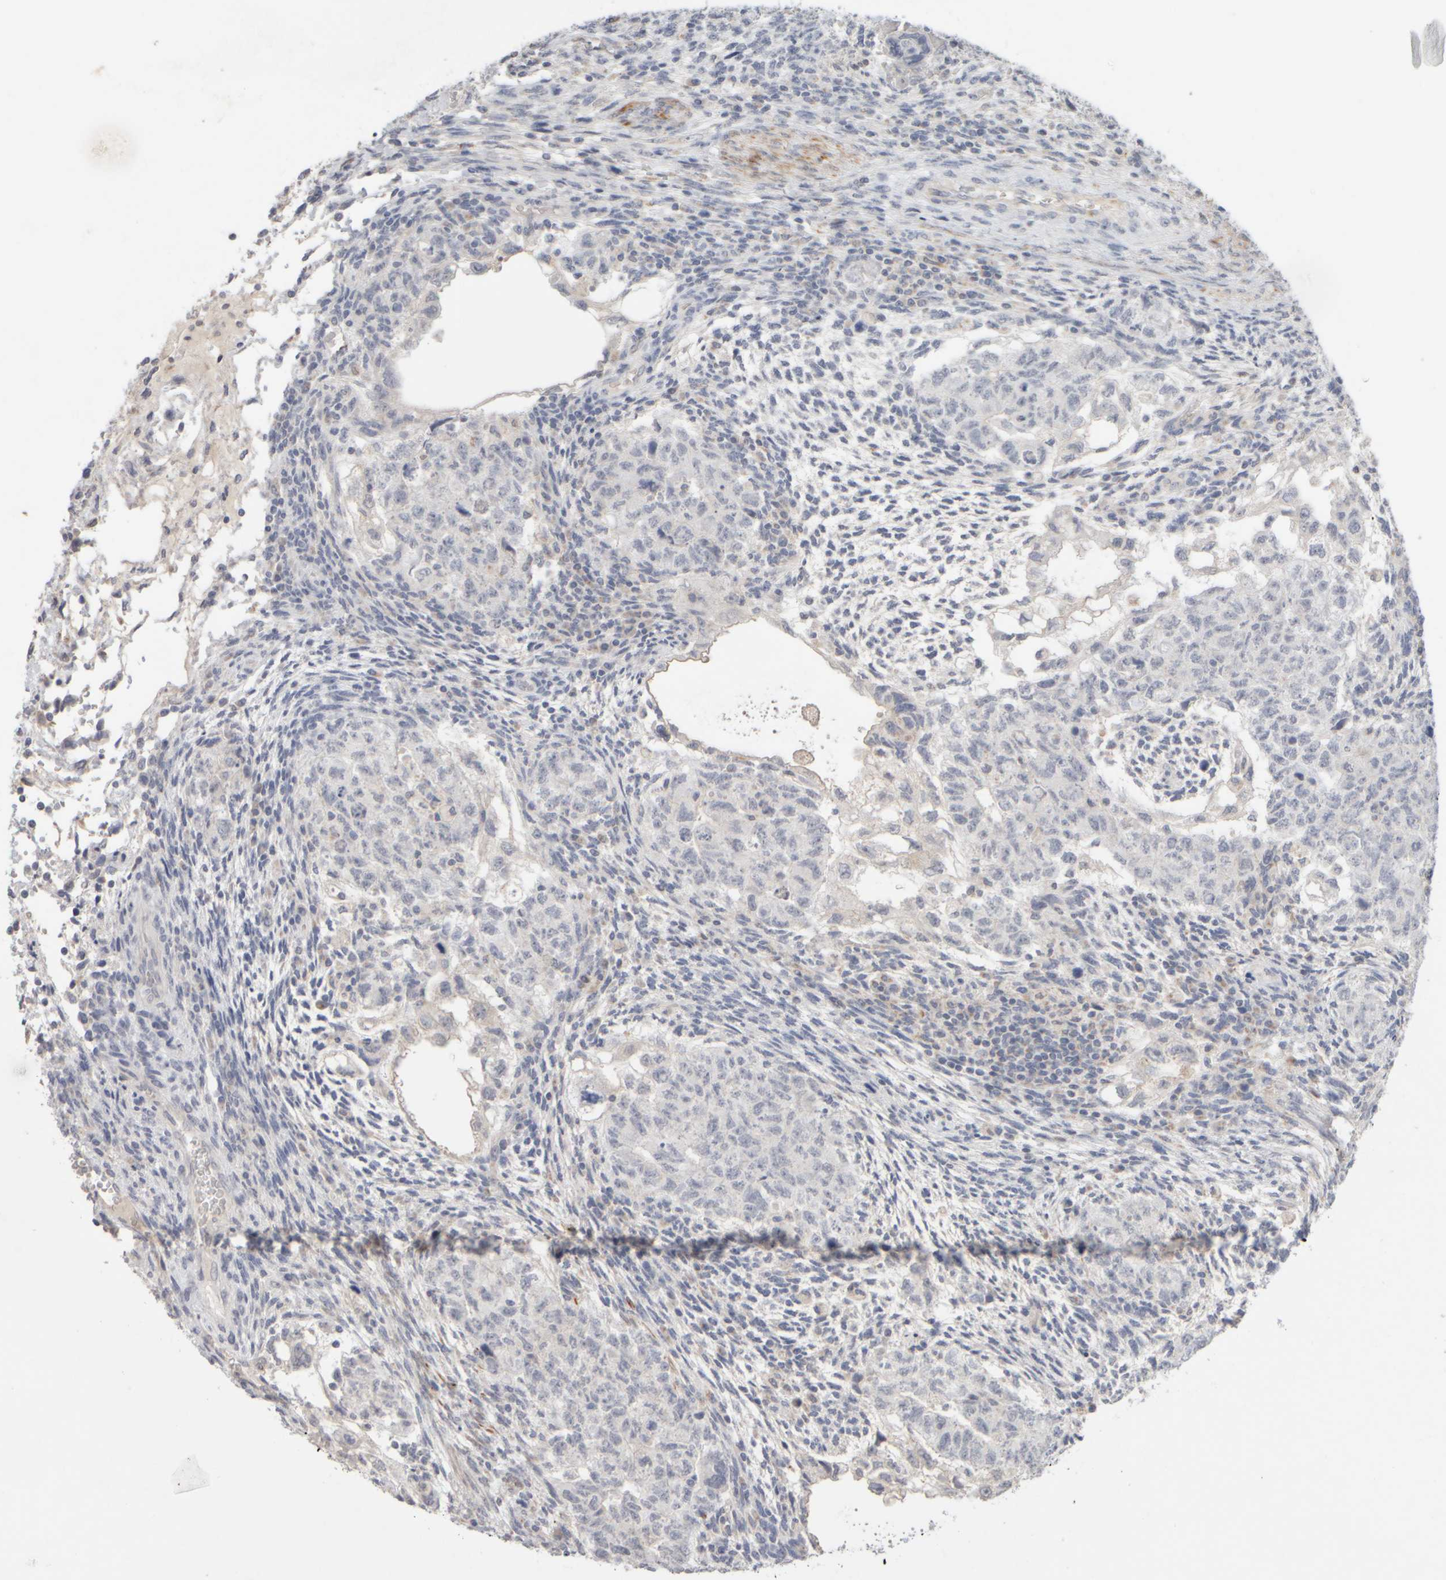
{"staining": {"intensity": "negative", "quantity": "none", "location": "none"}, "tissue": "testis cancer", "cell_type": "Tumor cells", "image_type": "cancer", "snomed": [{"axis": "morphology", "description": "Normal tissue, NOS"}, {"axis": "morphology", "description": "Carcinoma, Embryonal, NOS"}, {"axis": "topography", "description": "Testis"}], "caption": "The histopathology image displays no significant positivity in tumor cells of testis embryonal carcinoma. (Stains: DAB (3,3'-diaminobenzidine) immunohistochemistry with hematoxylin counter stain, Microscopy: brightfield microscopy at high magnification).", "gene": "ZNF112", "patient": {"sex": "male", "age": 36}}